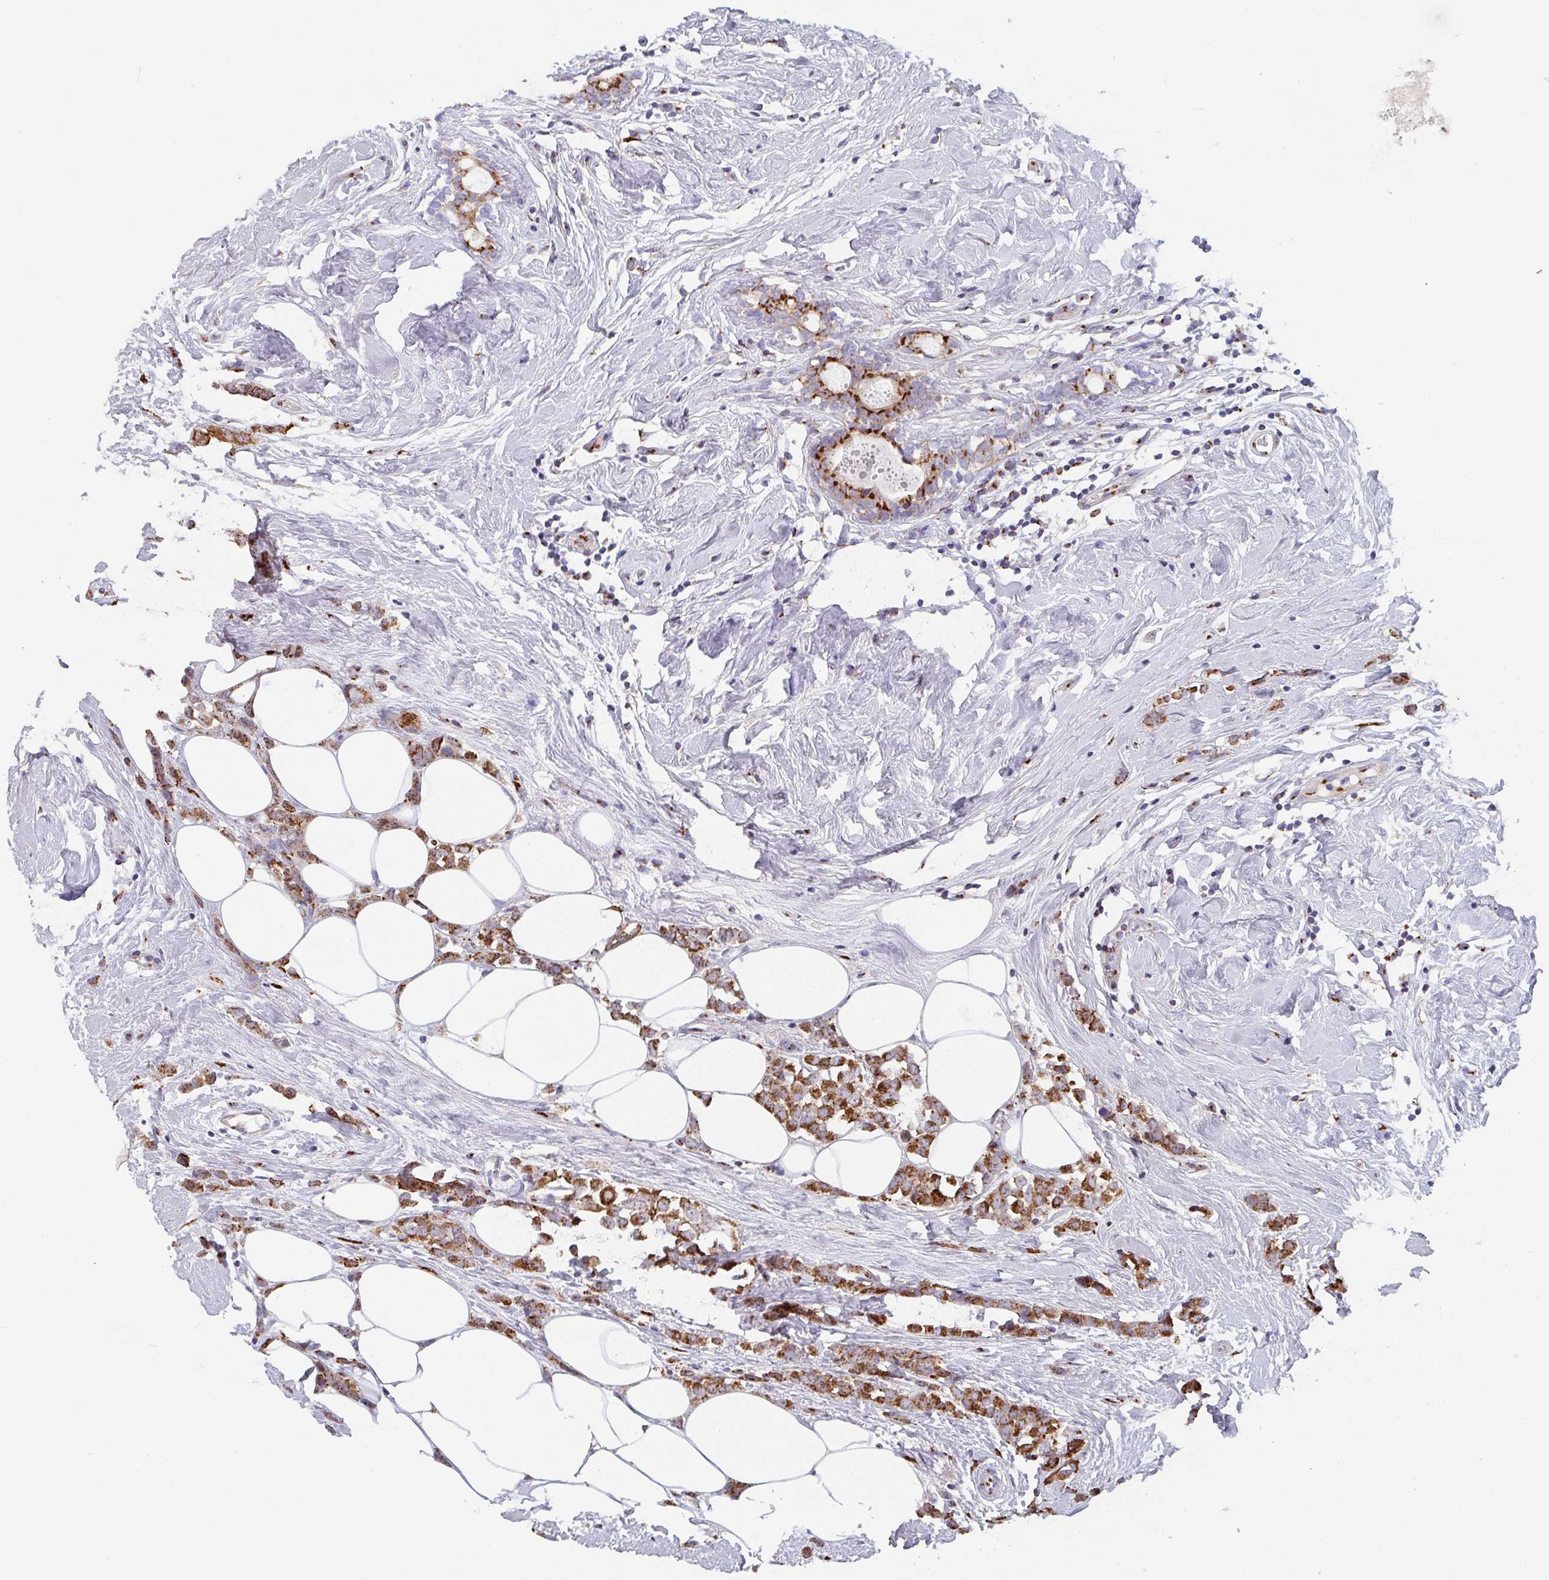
{"staining": {"intensity": "strong", "quantity": ">75%", "location": "cytoplasmic/membranous"}, "tissue": "breast cancer", "cell_type": "Tumor cells", "image_type": "cancer", "snomed": [{"axis": "morphology", "description": "Duct carcinoma"}, {"axis": "topography", "description": "Breast"}], "caption": "Breast cancer (intraductal carcinoma) stained with immunohistochemistry (IHC) shows strong cytoplasmic/membranous staining in about >75% of tumor cells.", "gene": "PROSER3", "patient": {"sex": "female", "age": 80}}